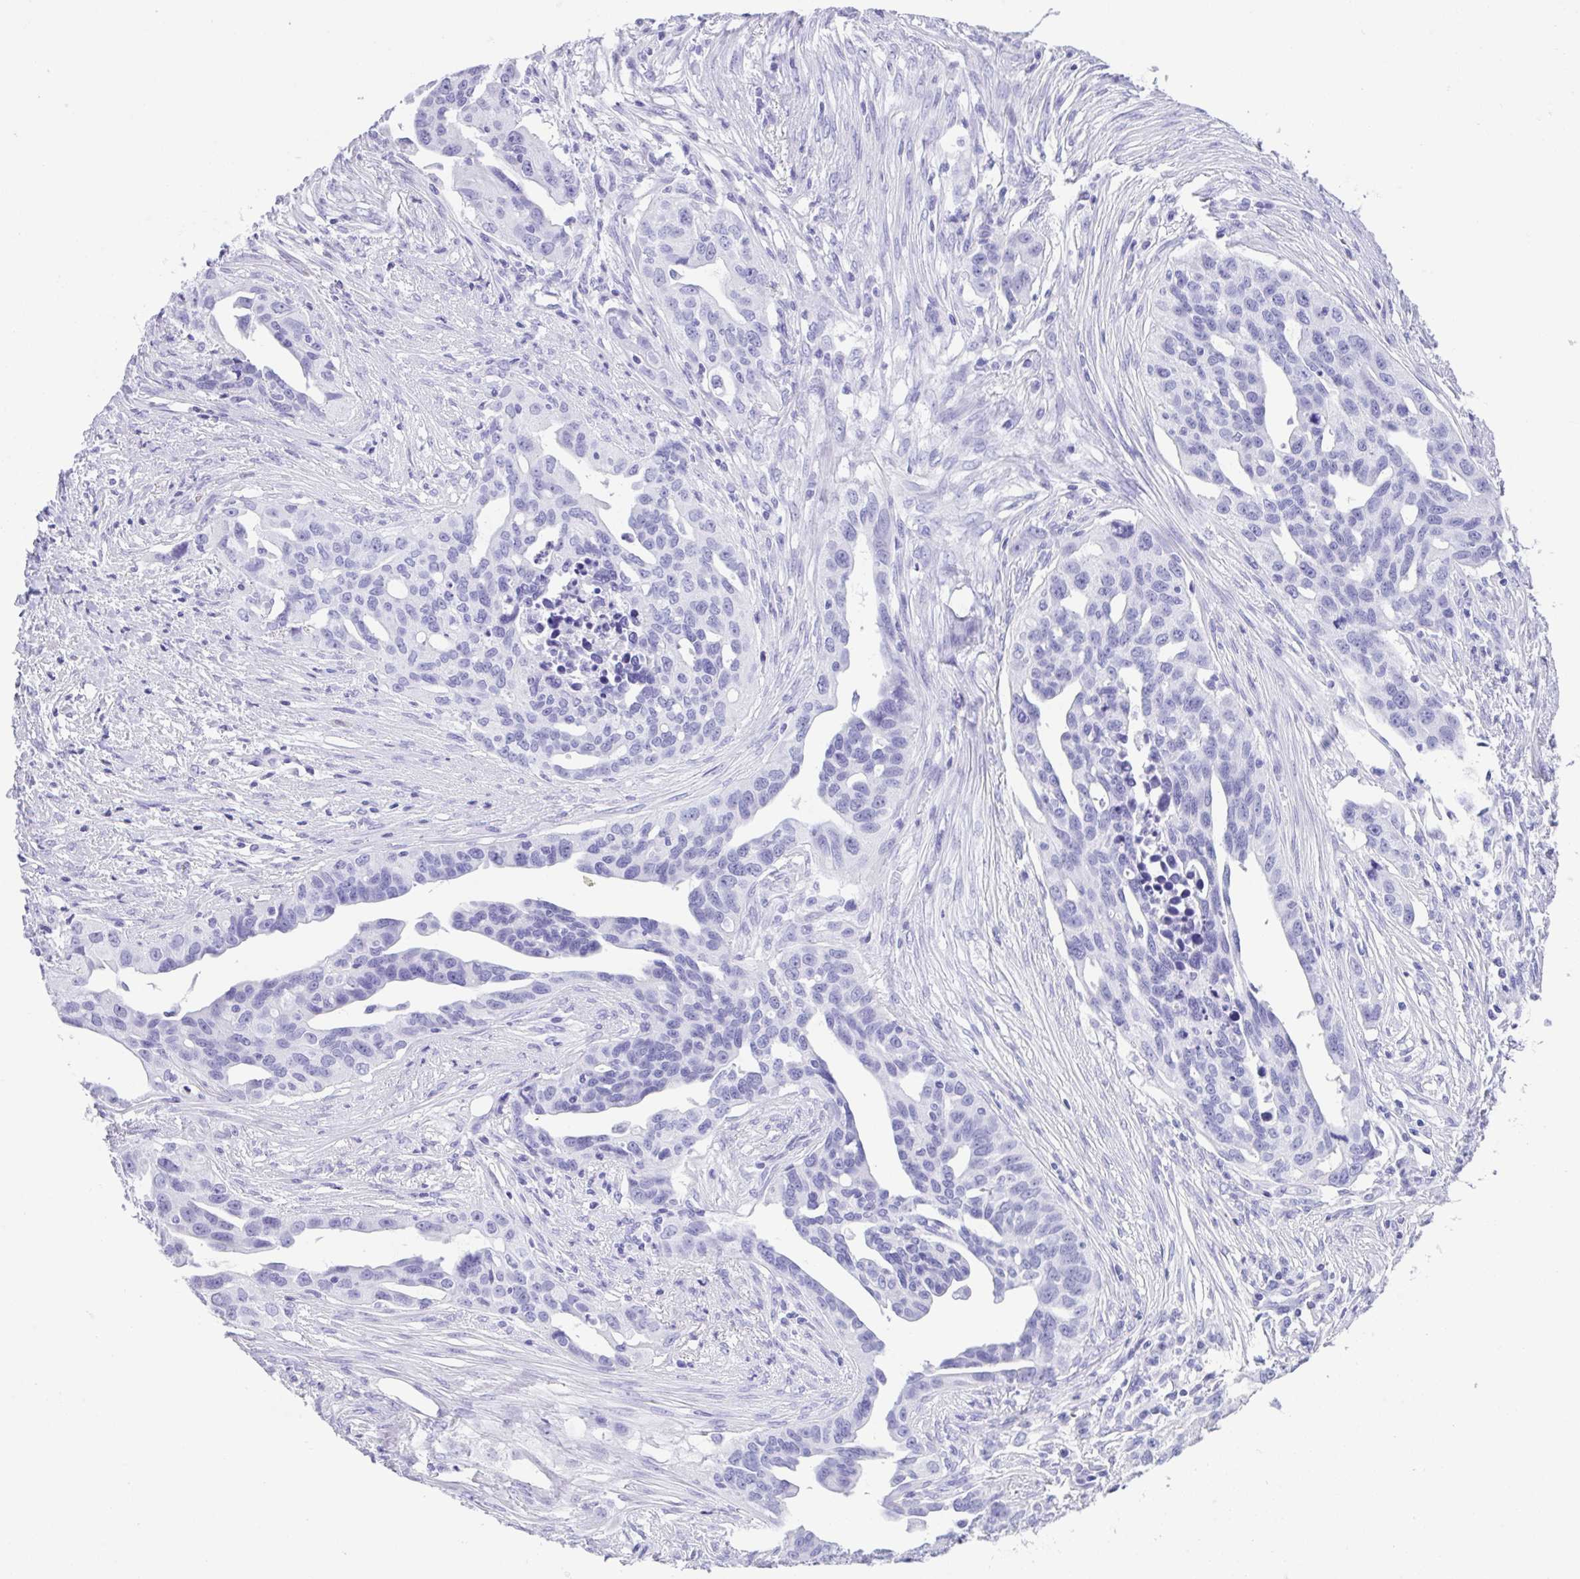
{"staining": {"intensity": "negative", "quantity": "none", "location": "none"}, "tissue": "ovarian cancer", "cell_type": "Tumor cells", "image_type": "cancer", "snomed": [{"axis": "morphology", "description": "Carcinoma, endometroid"}, {"axis": "morphology", "description": "Cystadenocarcinoma, serous, NOS"}, {"axis": "topography", "description": "Ovary"}], "caption": "A histopathology image of human ovarian cancer (endometroid carcinoma) is negative for staining in tumor cells.", "gene": "CPA1", "patient": {"sex": "female", "age": 45}}